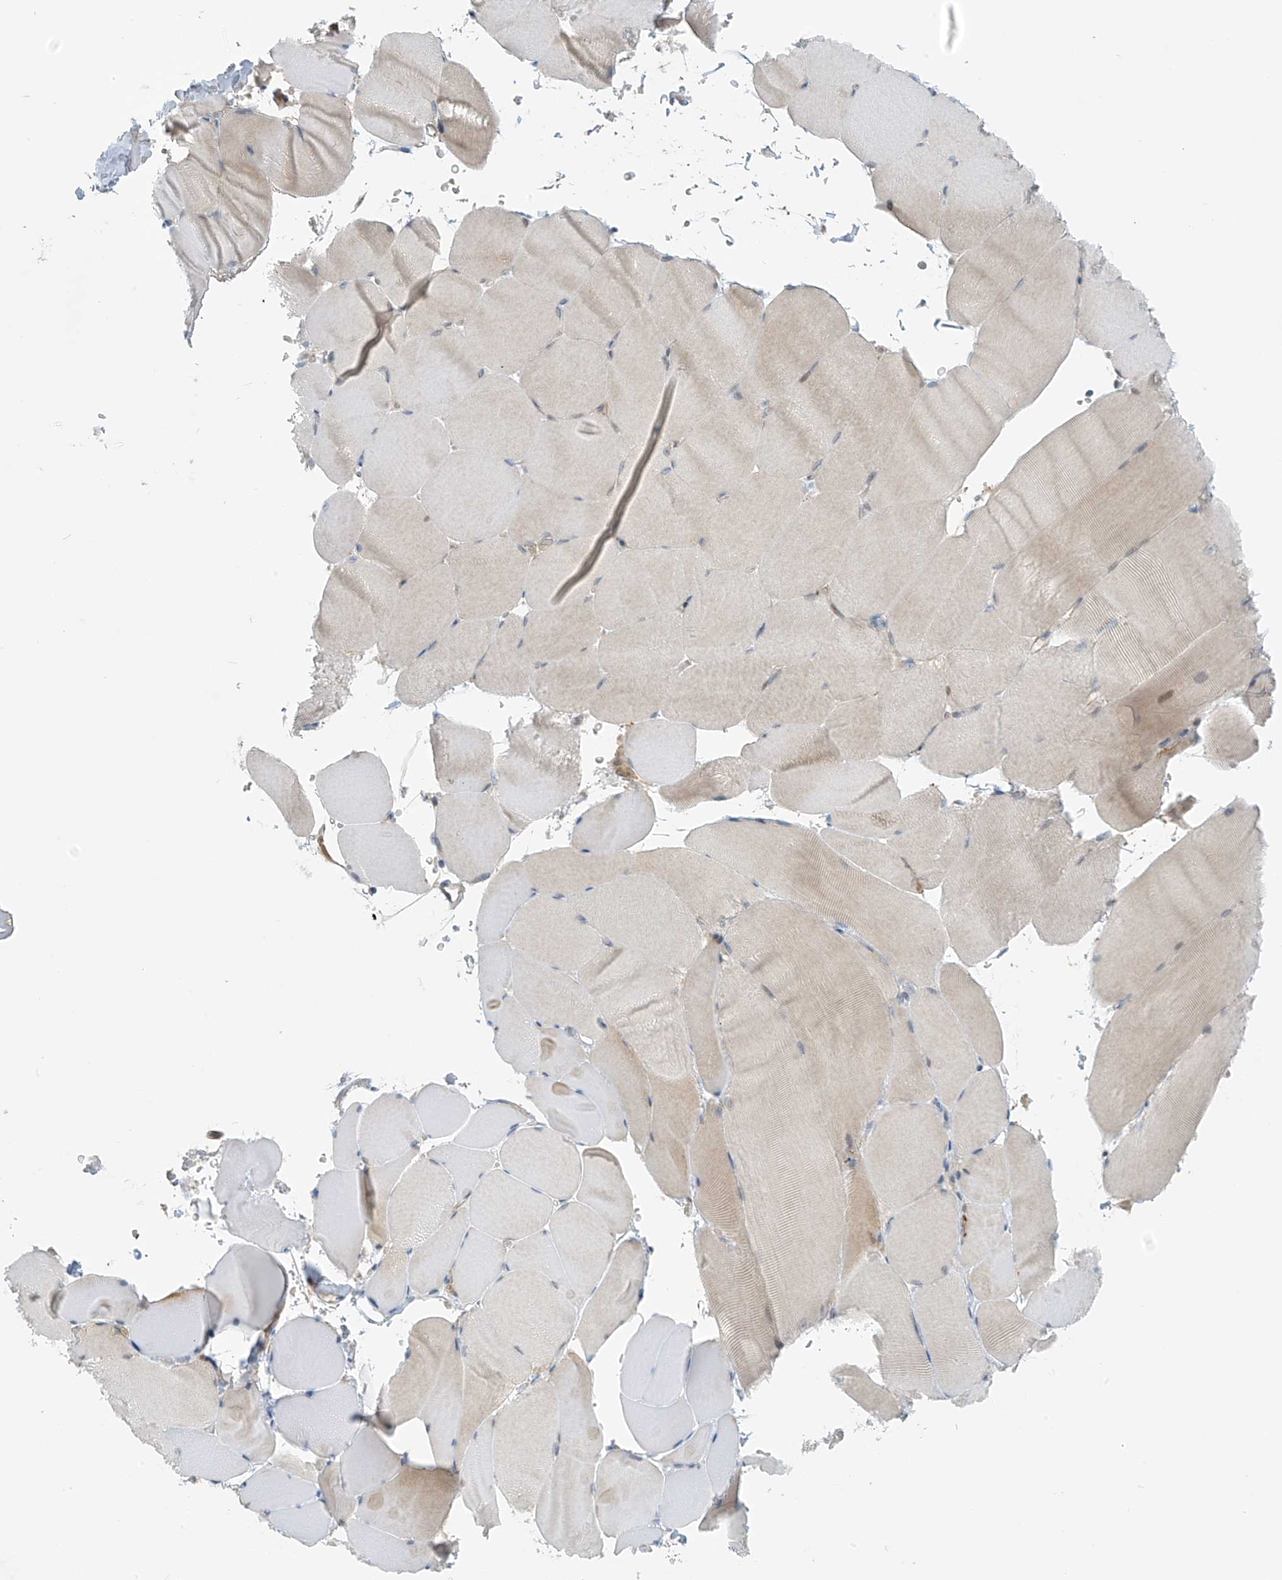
{"staining": {"intensity": "weak", "quantity": "<25%", "location": "cytoplasmic/membranous"}, "tissue": "skeletal muscle", "cell_type": "Myocytes", "image_type": "normal", "snomed": [{"axis": "morphology", "description": "Normal tissue, NOS"}, {"axis": "topography", "description": "Skeletal muscle"}, {"axis": "topography", "description": "Parathyroid gland"}], "caption": "This is a histopathology image of immunohistochemistry (IHC) staining of normal skeletal muscle, which shows no positivity in myocytes.", "gene": "FSD1L", "patient": {"sex": "female", "age": 37}}